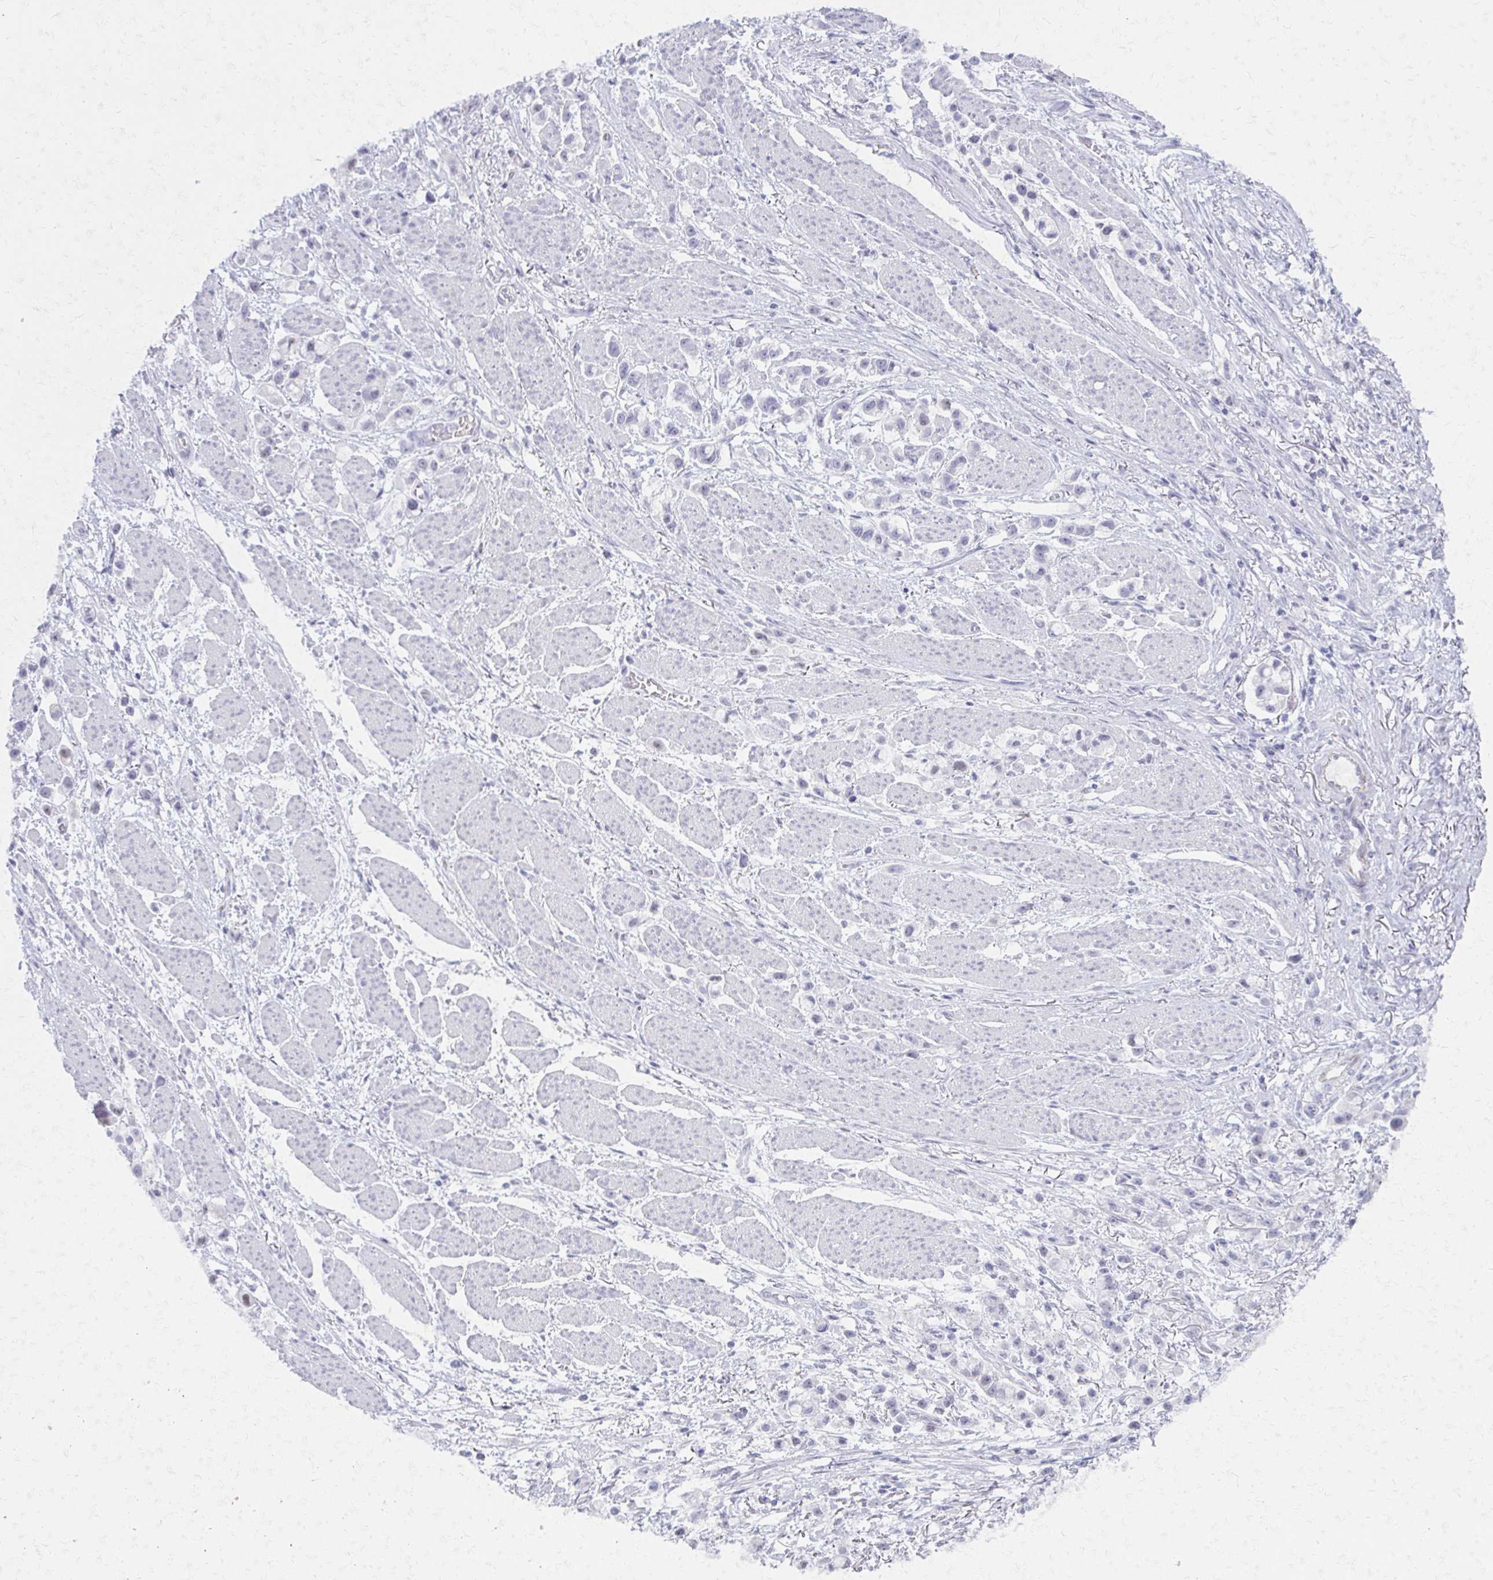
{"staining": {"intensity": "negative", "quantity": "none", "location": "none"}, "tissue": "stomach cancer", "cell_type": "Tumor cells", "image_type": "cancer", "snomed": [{"axis": "morphology", "description": "Adenocarcinoma, NOS"}, {"axis": "topography", "description": "Stomach"}], "caption": "IHC image of adenocarcinoma (stomach) stained for a protein (brown), which displays no positivity in tumor cells.", "gene": "MORC4", "patient": {"sex": "female", "age": 81}}